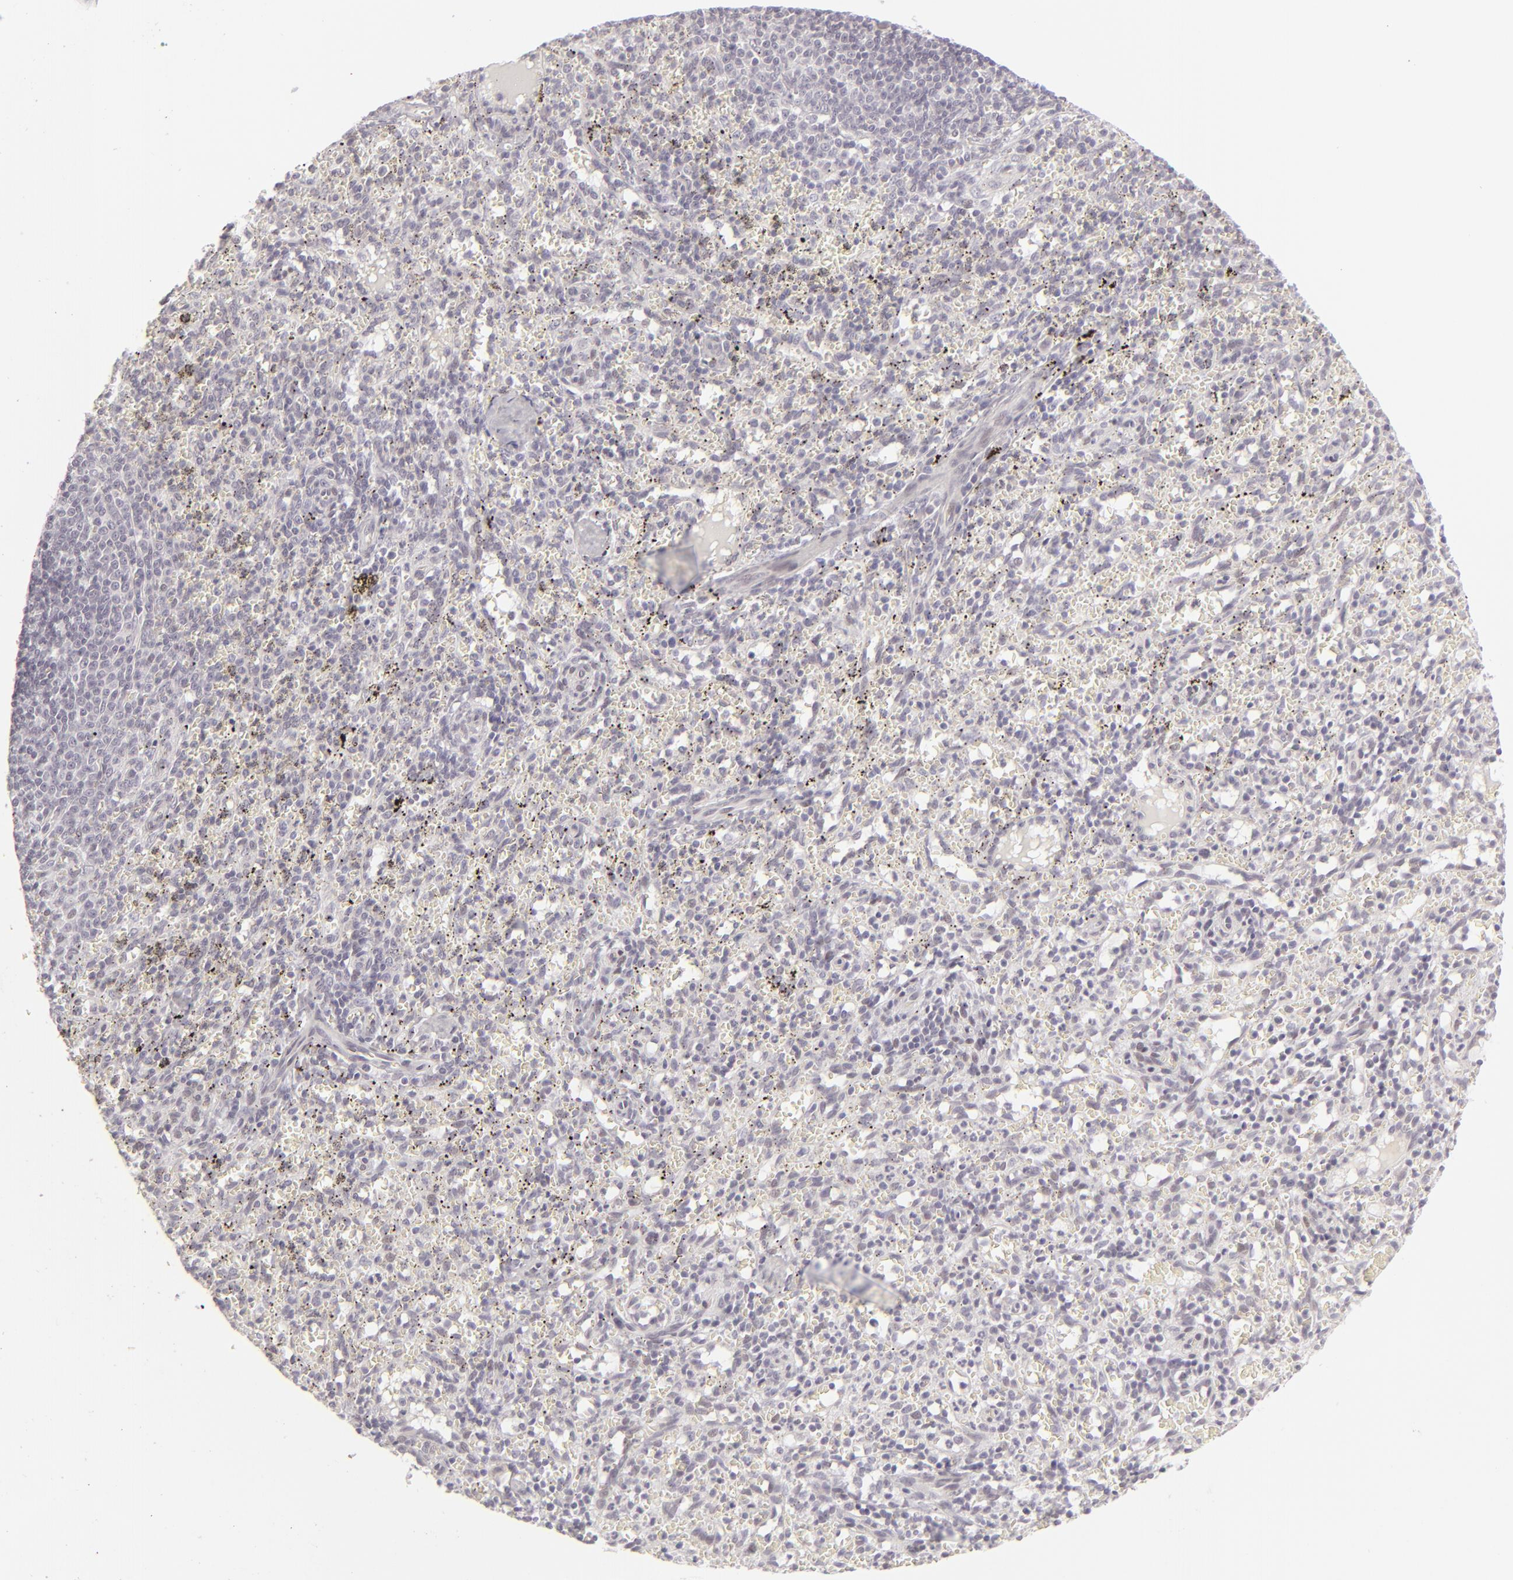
{"staining": {"intensity": "negative", "quantity": "none", "location": "none"}, "tissue": "spleen", "cell_type": "Cells in red pulp", "image_type": "normal", "snomed": [{"axis": "morphology", "description": "Normal tissue, NOS"}, {"axis": "topography", "description": "Spleen"}], "caption": "Immunohistochemistry (IHC) of benign spleen reveals no expression in cells in red pulp.", "gene": "SIX1", "patient": {"sex": "female", "age": 10}}